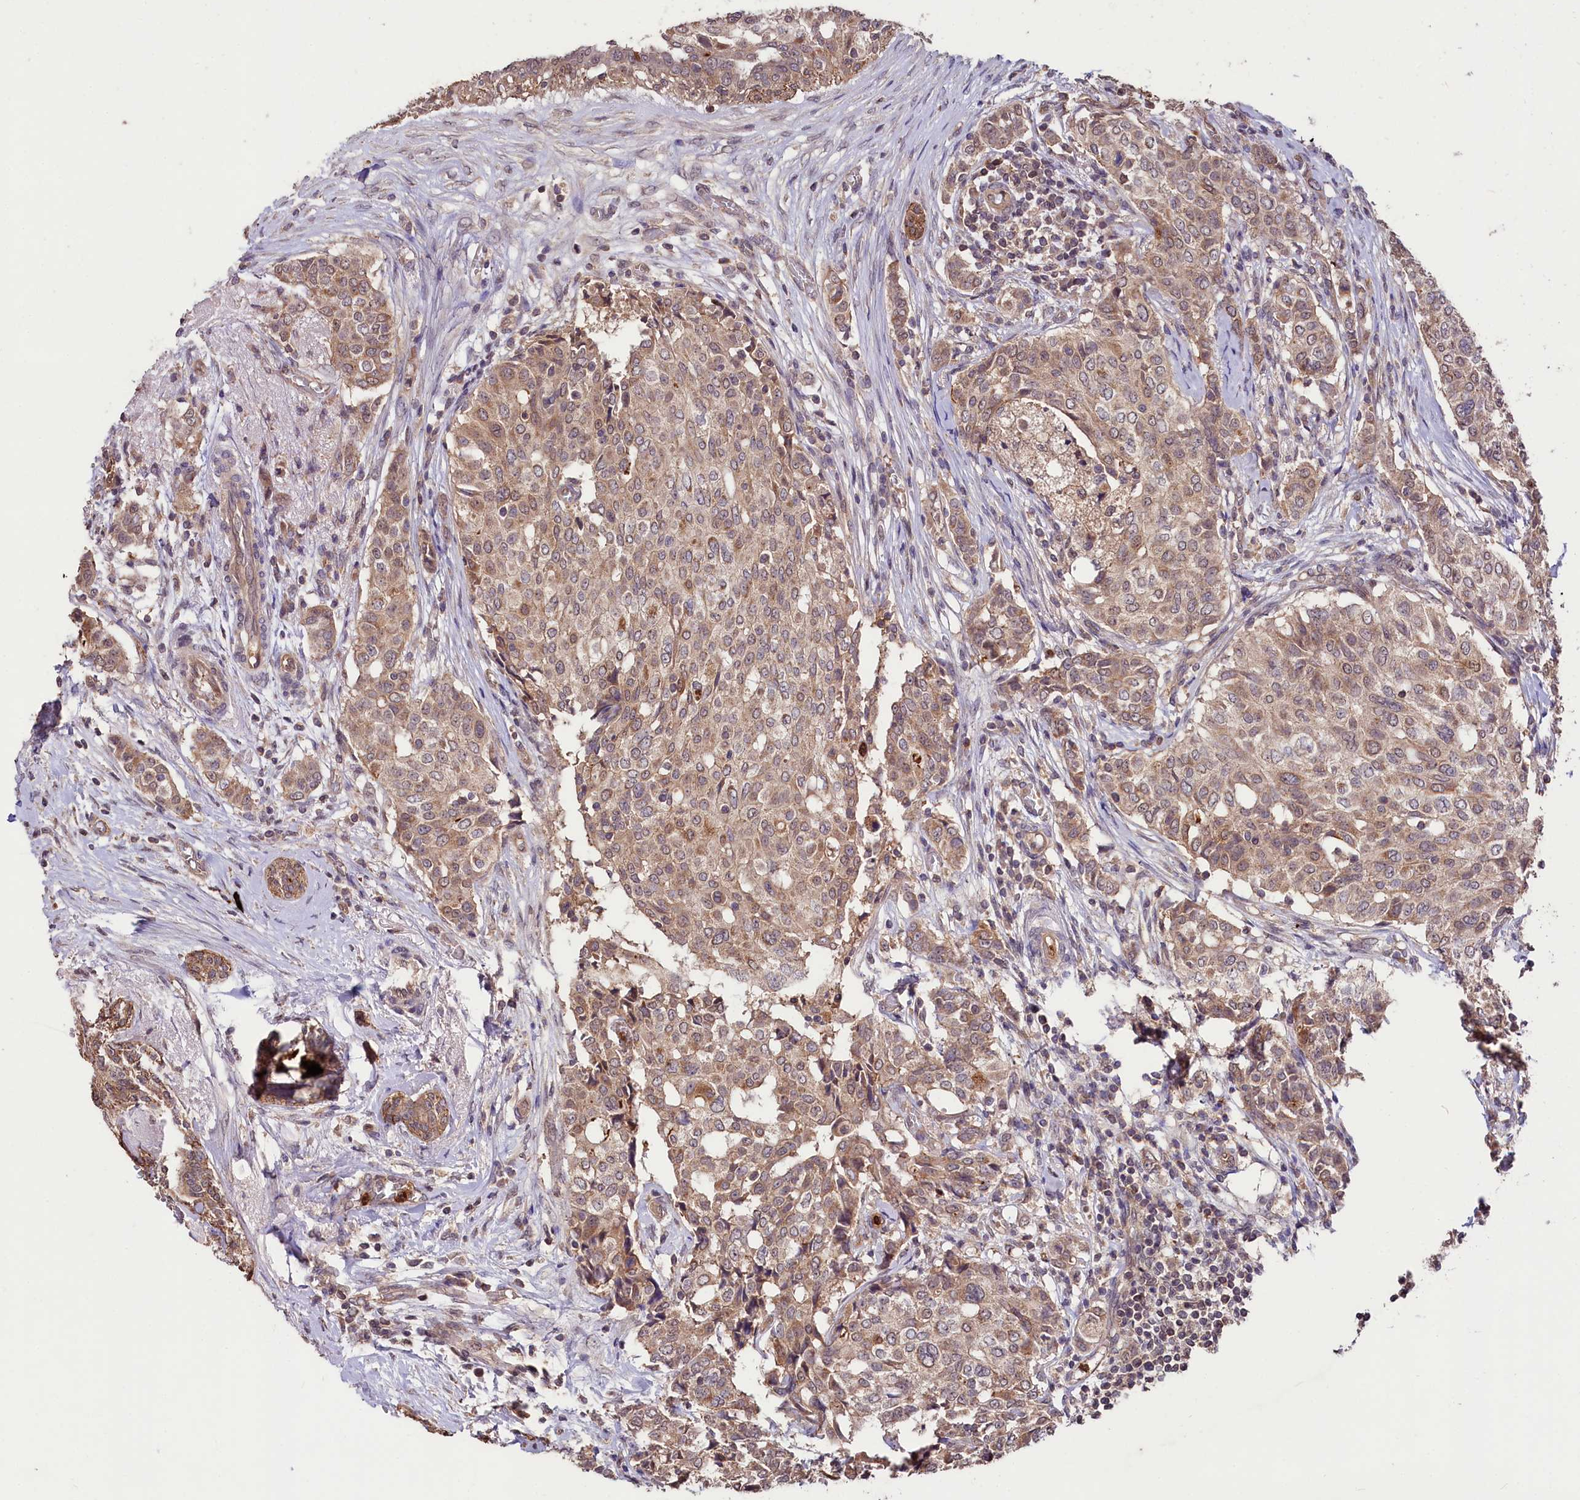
{"staining": {"intensity": "moderate", "quantity": ">75%", "location": "cytoplasmic/membranous"}, "tissue": "breast cancer", "cell_type": "Tumor cells", "image_type": "cancer", "snomed": [{"axis": "morphology", "description": "Lobular carcinoma"}, {"axis": "topography", "description": "Breast"}], "caption": "Immunohistochemistry (DAB) staining of breast lobular carcinoma displays moderate cytoplasmic/membranous protein positivity in approximately >75% of tumor cells. The protein is stained brown, and the nuclei are stained in blue (DAB (3,3'-diaminobenzidine) IHC with brightfield microscopy, high magnification).", "gene": "KLRB1", "patient": {"sex": "female", "age": 51}}